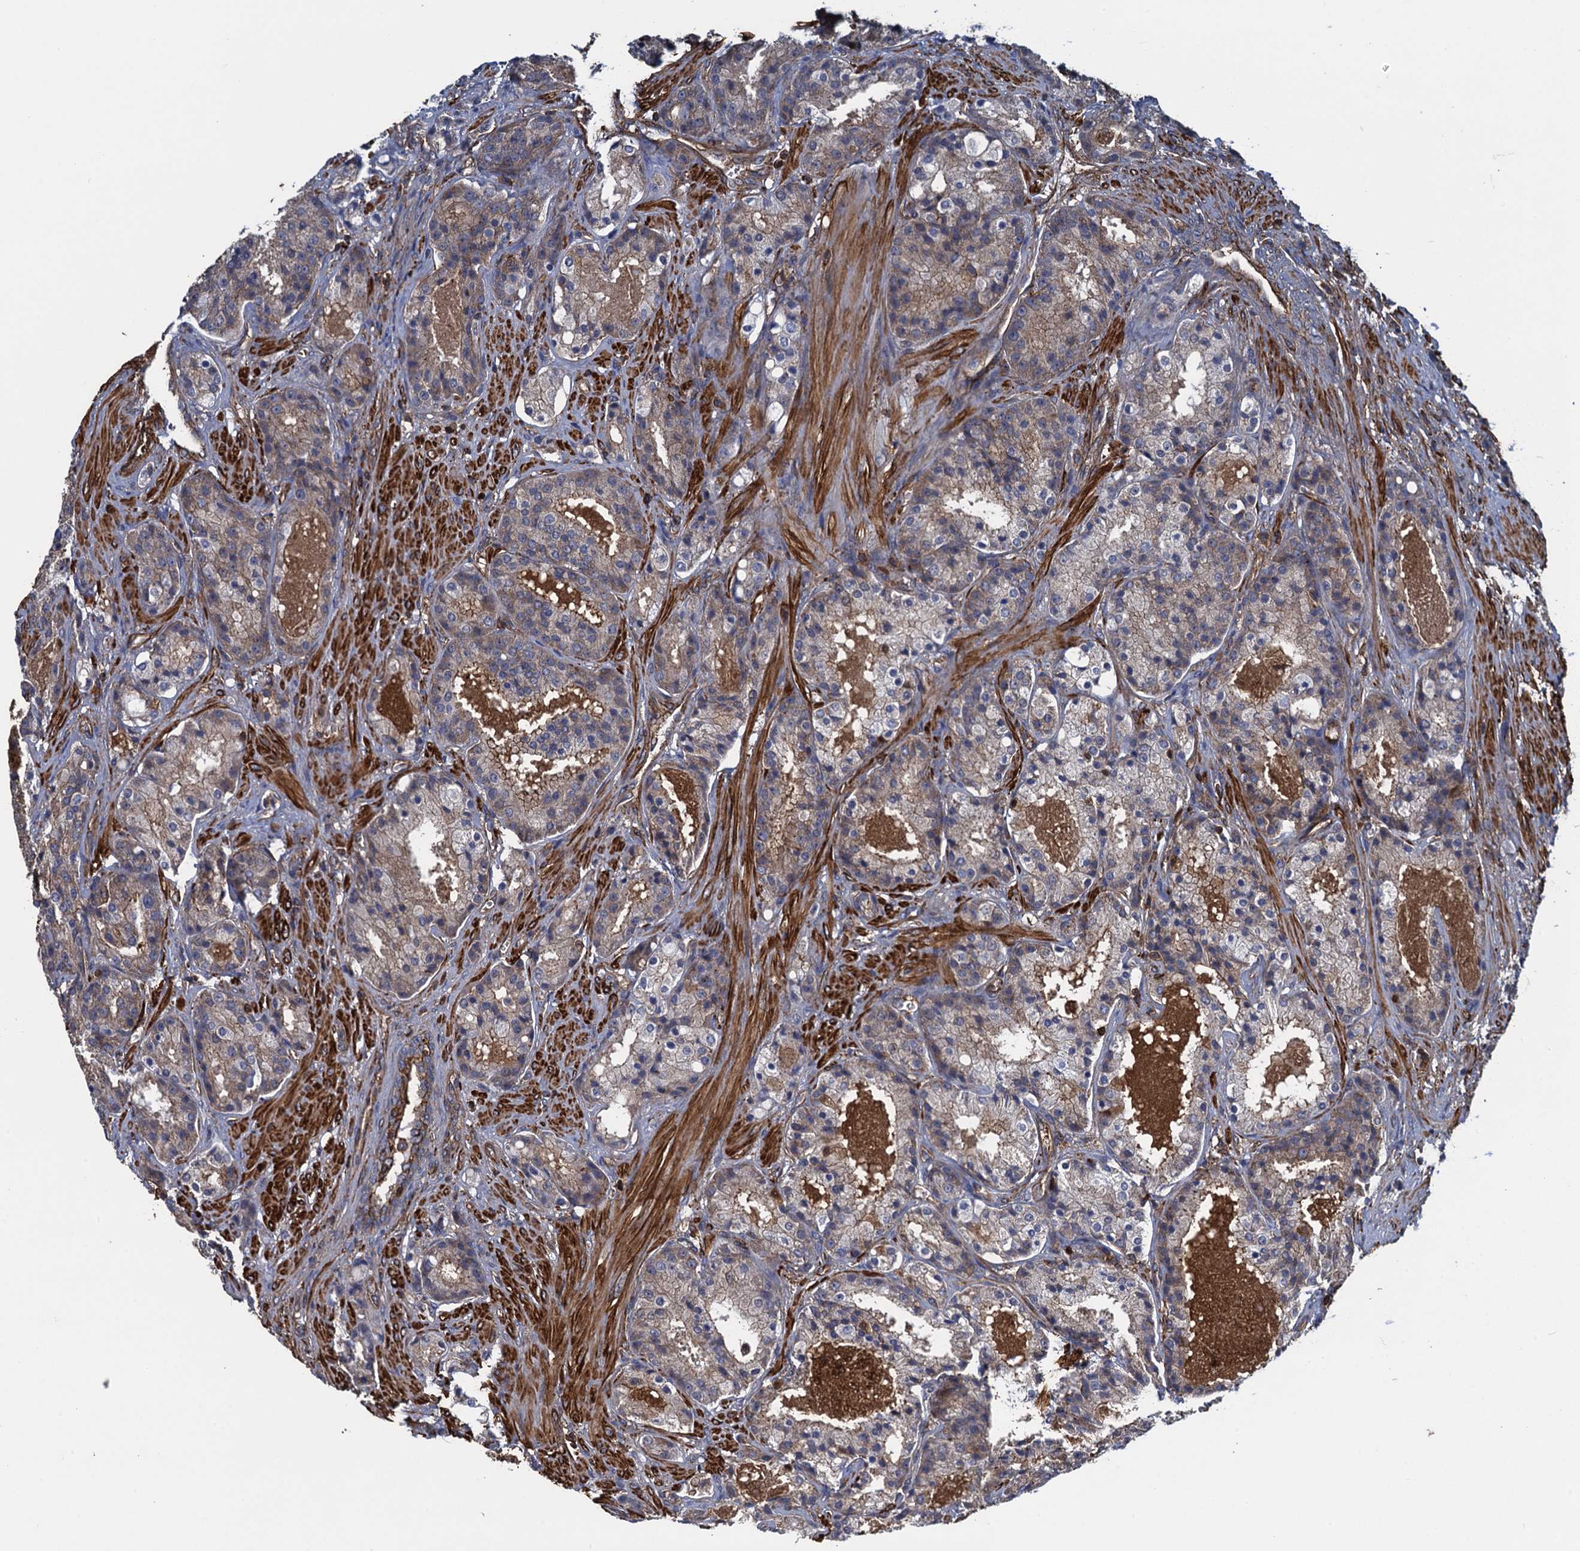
{"staining": {"intensity": "moderate", "quantity": "25%-75%", "location": "cytoplasmic/membranous"}, "tissue": "prostate cancer", "cell_type": "Tumor cells", "image_type": "cancer", "snomed": [{"axis": "morphology", "description": "Adenocarcinoma, High grade"}, {"axis": "topography", "description": "Prostate"}], "caption": "Immunohistochemistry (IHC) (DAB (3,3'-diaminobenzidine)) staining of human adenocarcinoma (high-grade) (prostate) displays moderate cytoplasmic/membranous protein staining in approximately 25%-75% of tumor cells.", "gene": "PROSER2", "patient": {"sex": "male", "age": 60}}